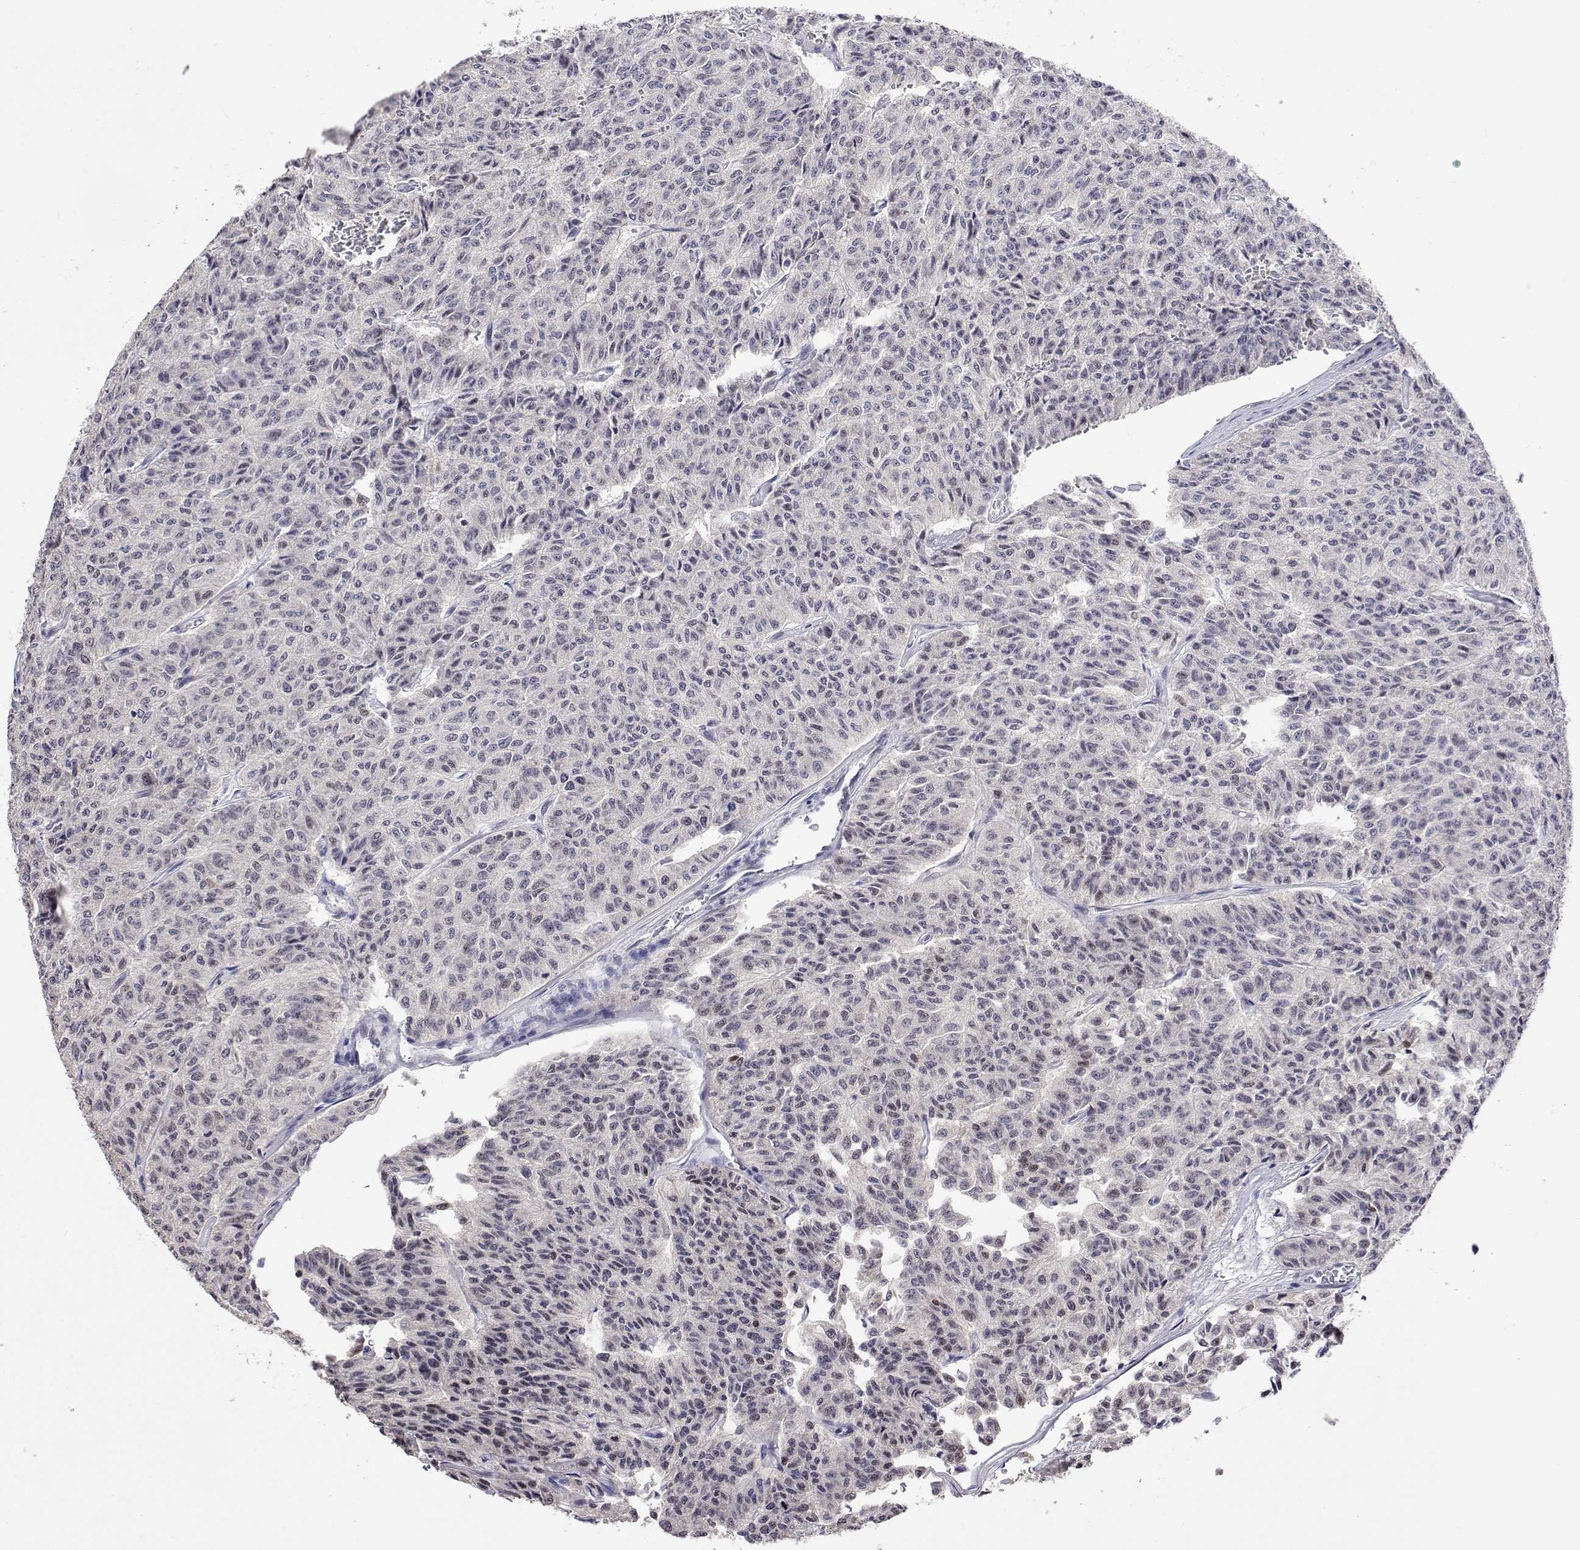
{"staining": {"intensity": "negative", "quantity": "none", "location": "none"}, "tissue": "carcinoid", "cell_type": "Tumor cells", "image_type": "cancer", "snomed": [{"axis": "morphology", "description": "Carcinoid, malignant, NOS"}, {"axis": "topography", "description": "Lung"}], "caption": "Human carcinoid stained for a protein using immunohistochemistry (IHC) shows no positivity in tumor cells.", "gene": "HNRNPA0", "patient": {"sex": "male", "age": 71}}